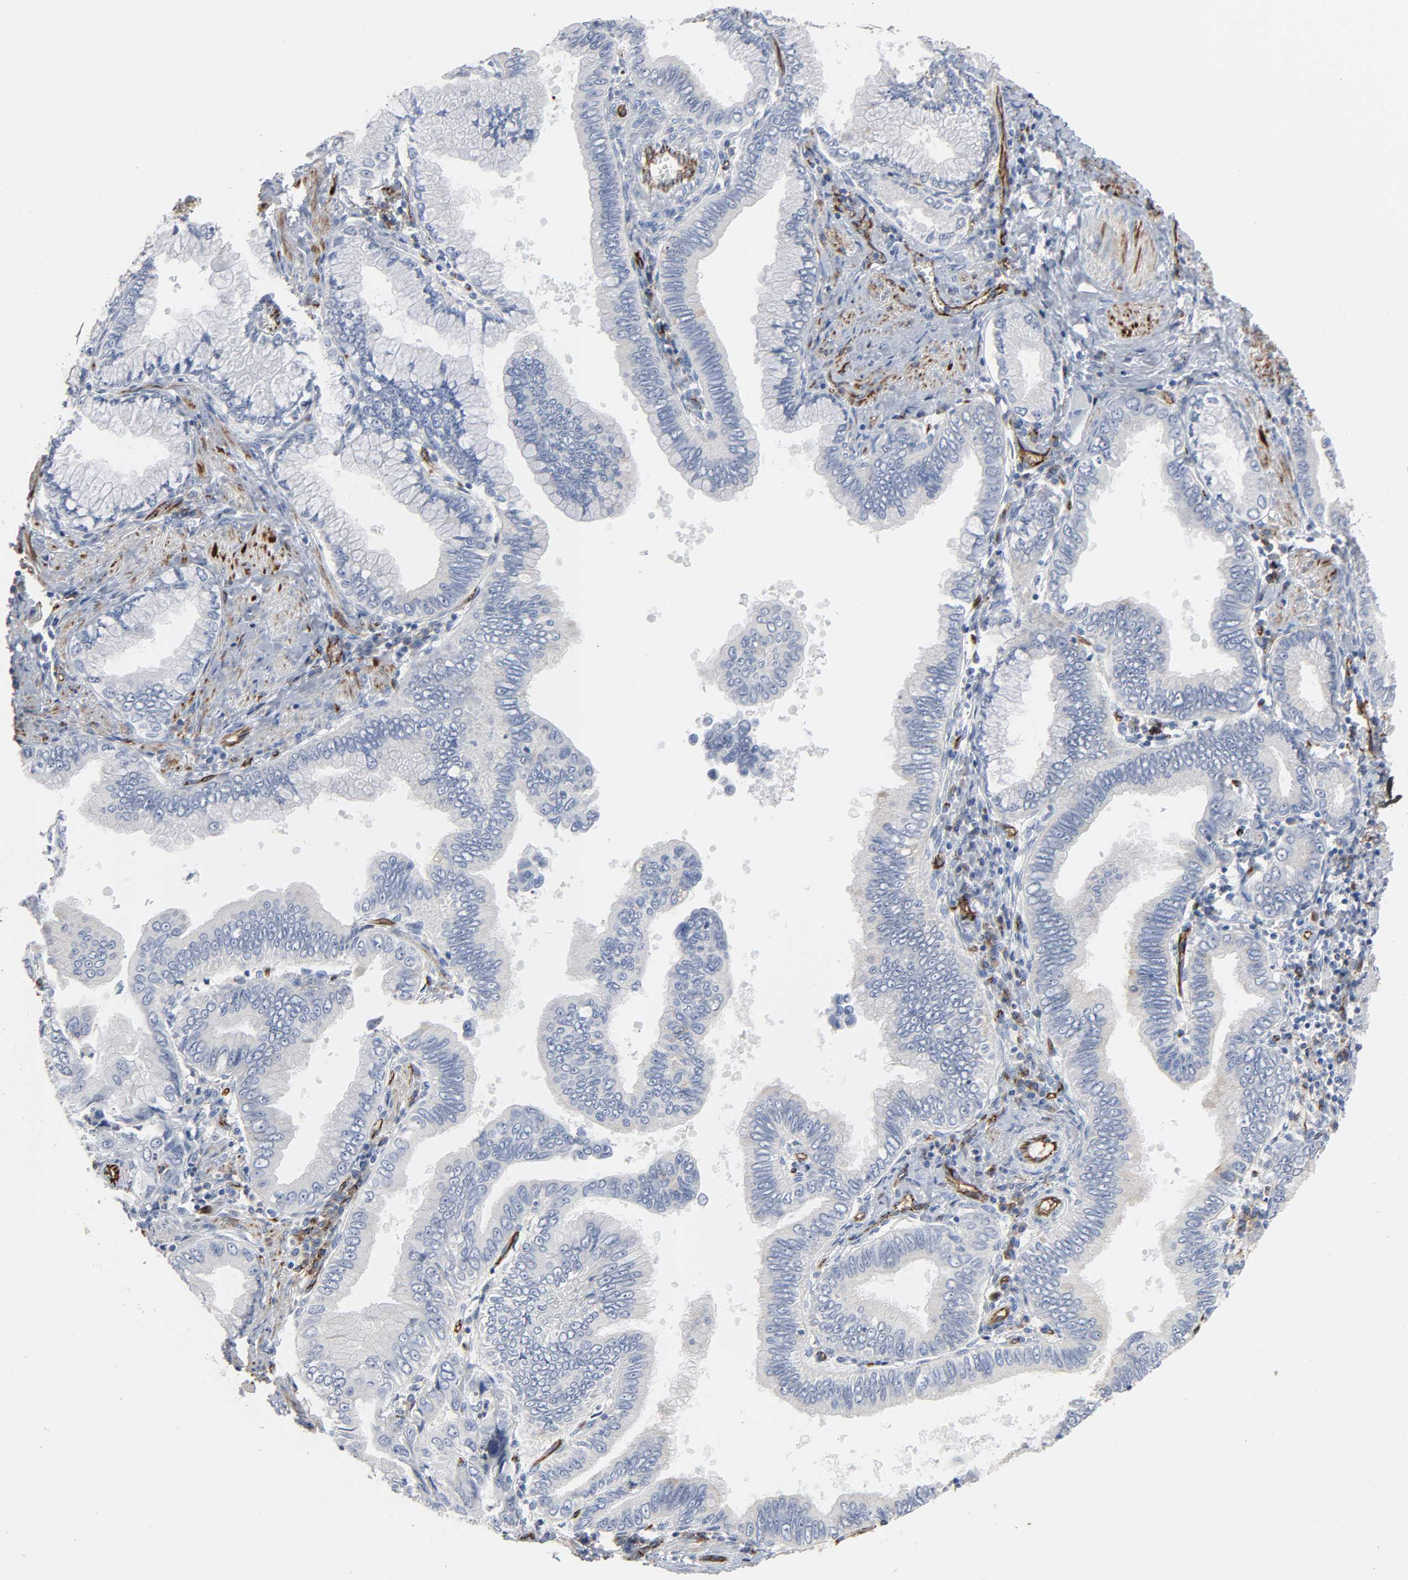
{"staining": {"intensity": "negative", "quantity": "none", "location": "none"}, "tissue": "pancreatic cancer", "cell_type": "Tumor cells", "image_type": "cancer", "snomed": [{"axis": "morphology", "description": "Normal tissue, NOS"}, {"axis": "topography", "description": "Lymph node"}], "caption": "Tumor cells are negative for protein expression in human pancreatic cancer.", "gene": "PECAM1", "patient": {"sex": "male", "age": 50}}